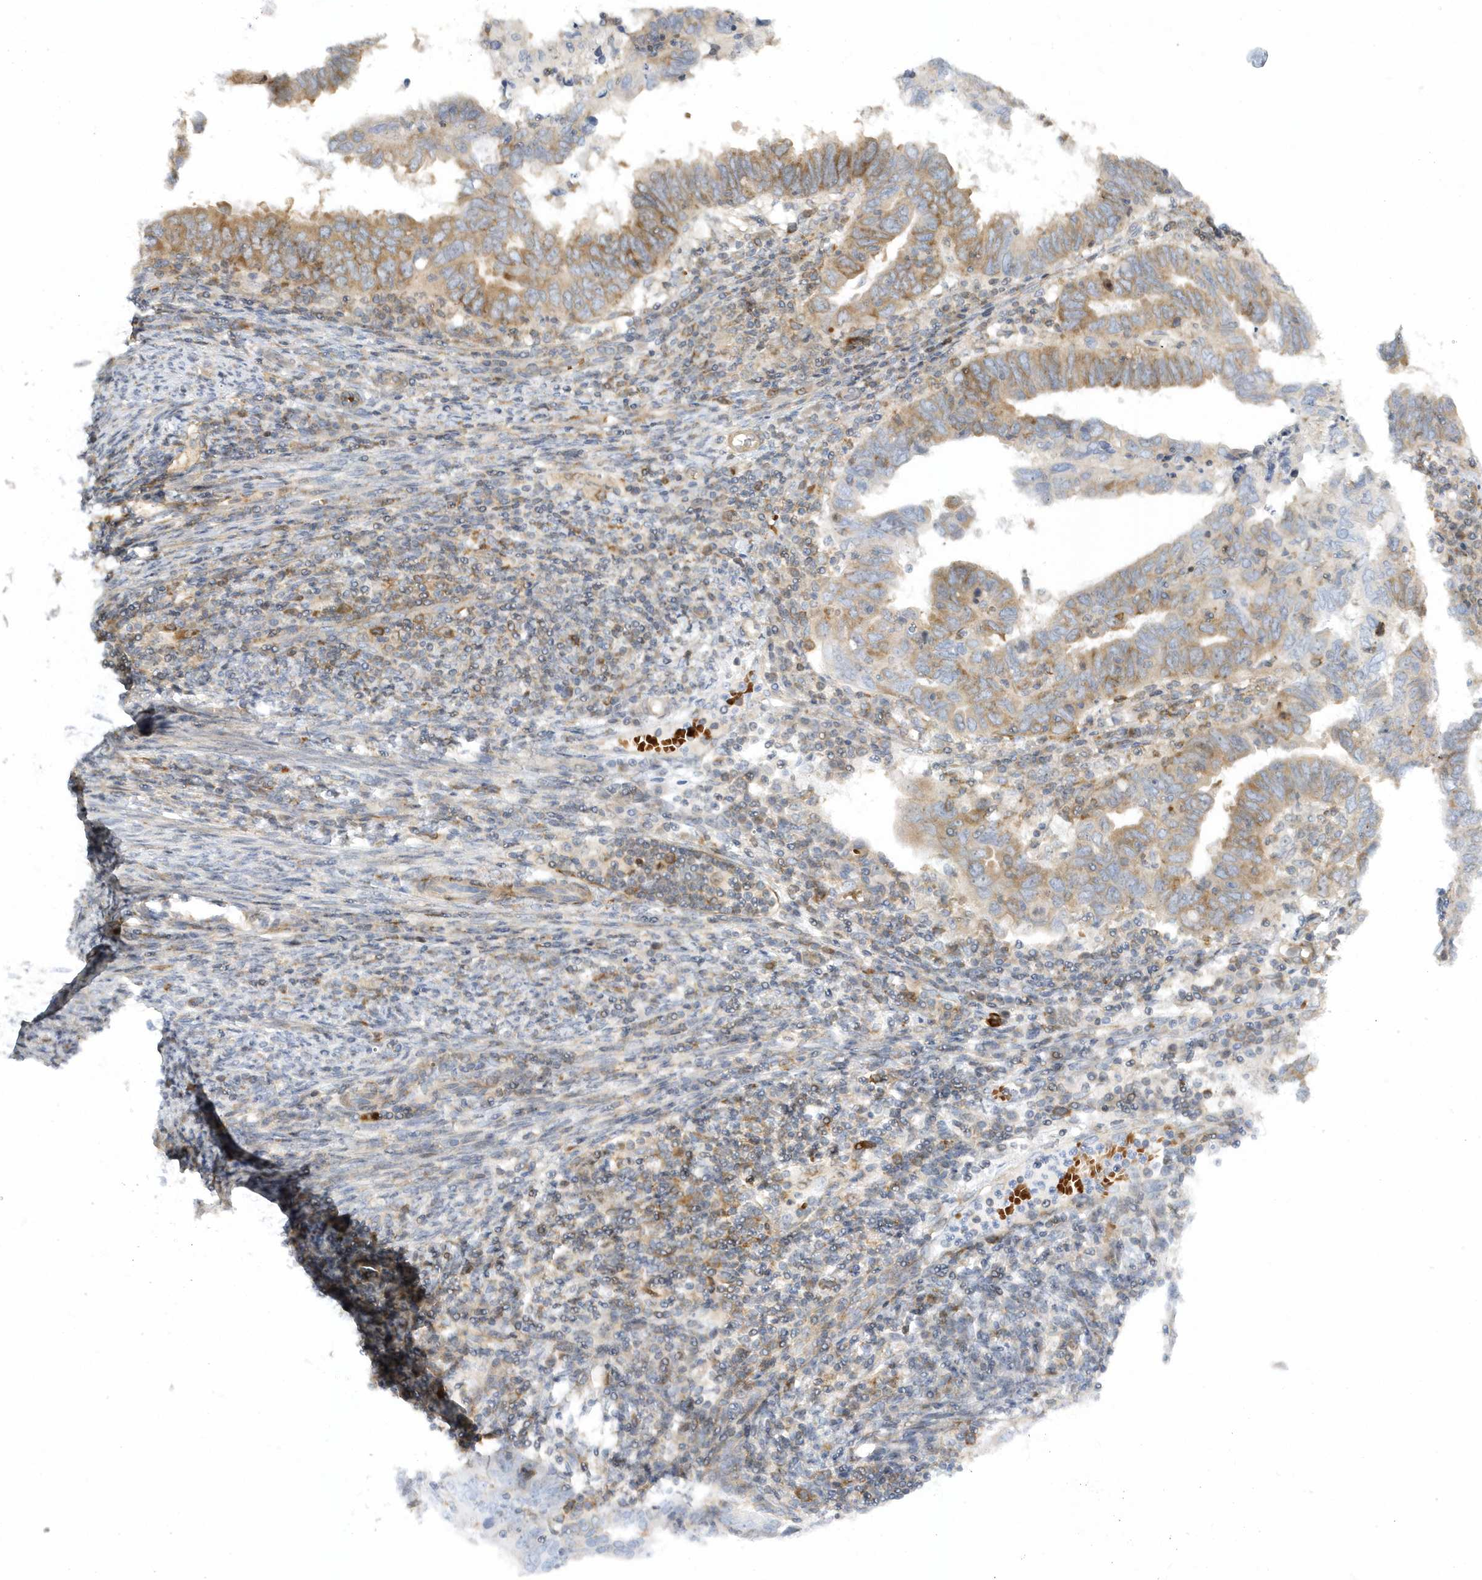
{"staining": {"intensity": "moderate", "quantity": "25%-75%", "location": "cytoplasmic/membranous"}, "tissue": "endometrial cancer", "cell_type": "Tumor cells", "image_type": "cancer", "snomed": [{"axis": "morphology", "description": "Adenocarcinoma, NOS"}, {"axis": "topography", "description": "Uterus"}], "caption": "Immunohistochemistry of endometrial cancer demonstrates medium levels of moderate cytoplasmic/membranous staining in about 25%-75% of tumor cells.", "gene": "MAP7D3", "patient": {"sex": "female", "age": 77}}